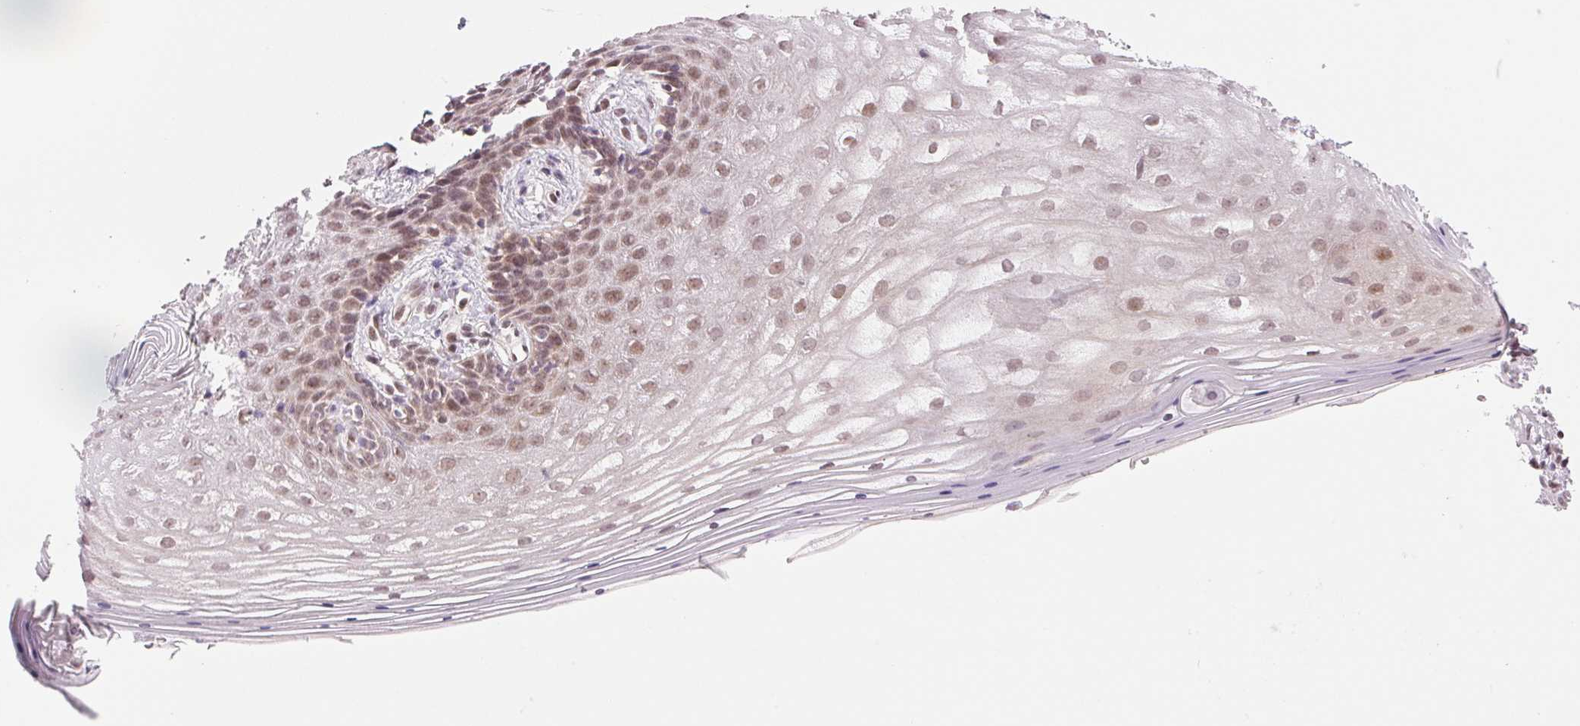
{"staining": {"intensity": "moderate", "quantity": "25%-75%", "location": "nuclear"}, "tissue": "vagina", "cell_type": "Squamous epithelial cells", "image_type": "normal", "snomed": [{"axis": "morphology", "description": "Normal tissue, NOS"}, {"axis": "topography", "description": "Vagina"}], "caption": "An image of vagina stained for a protein displays moderate nuclear brown staining in squamous epithelial cells. (brown staining indicates protein expression, while blue staining denotes nuclei).", "gene": "ARHGAP32", "patient": {"sex": "female", "age": 42}}